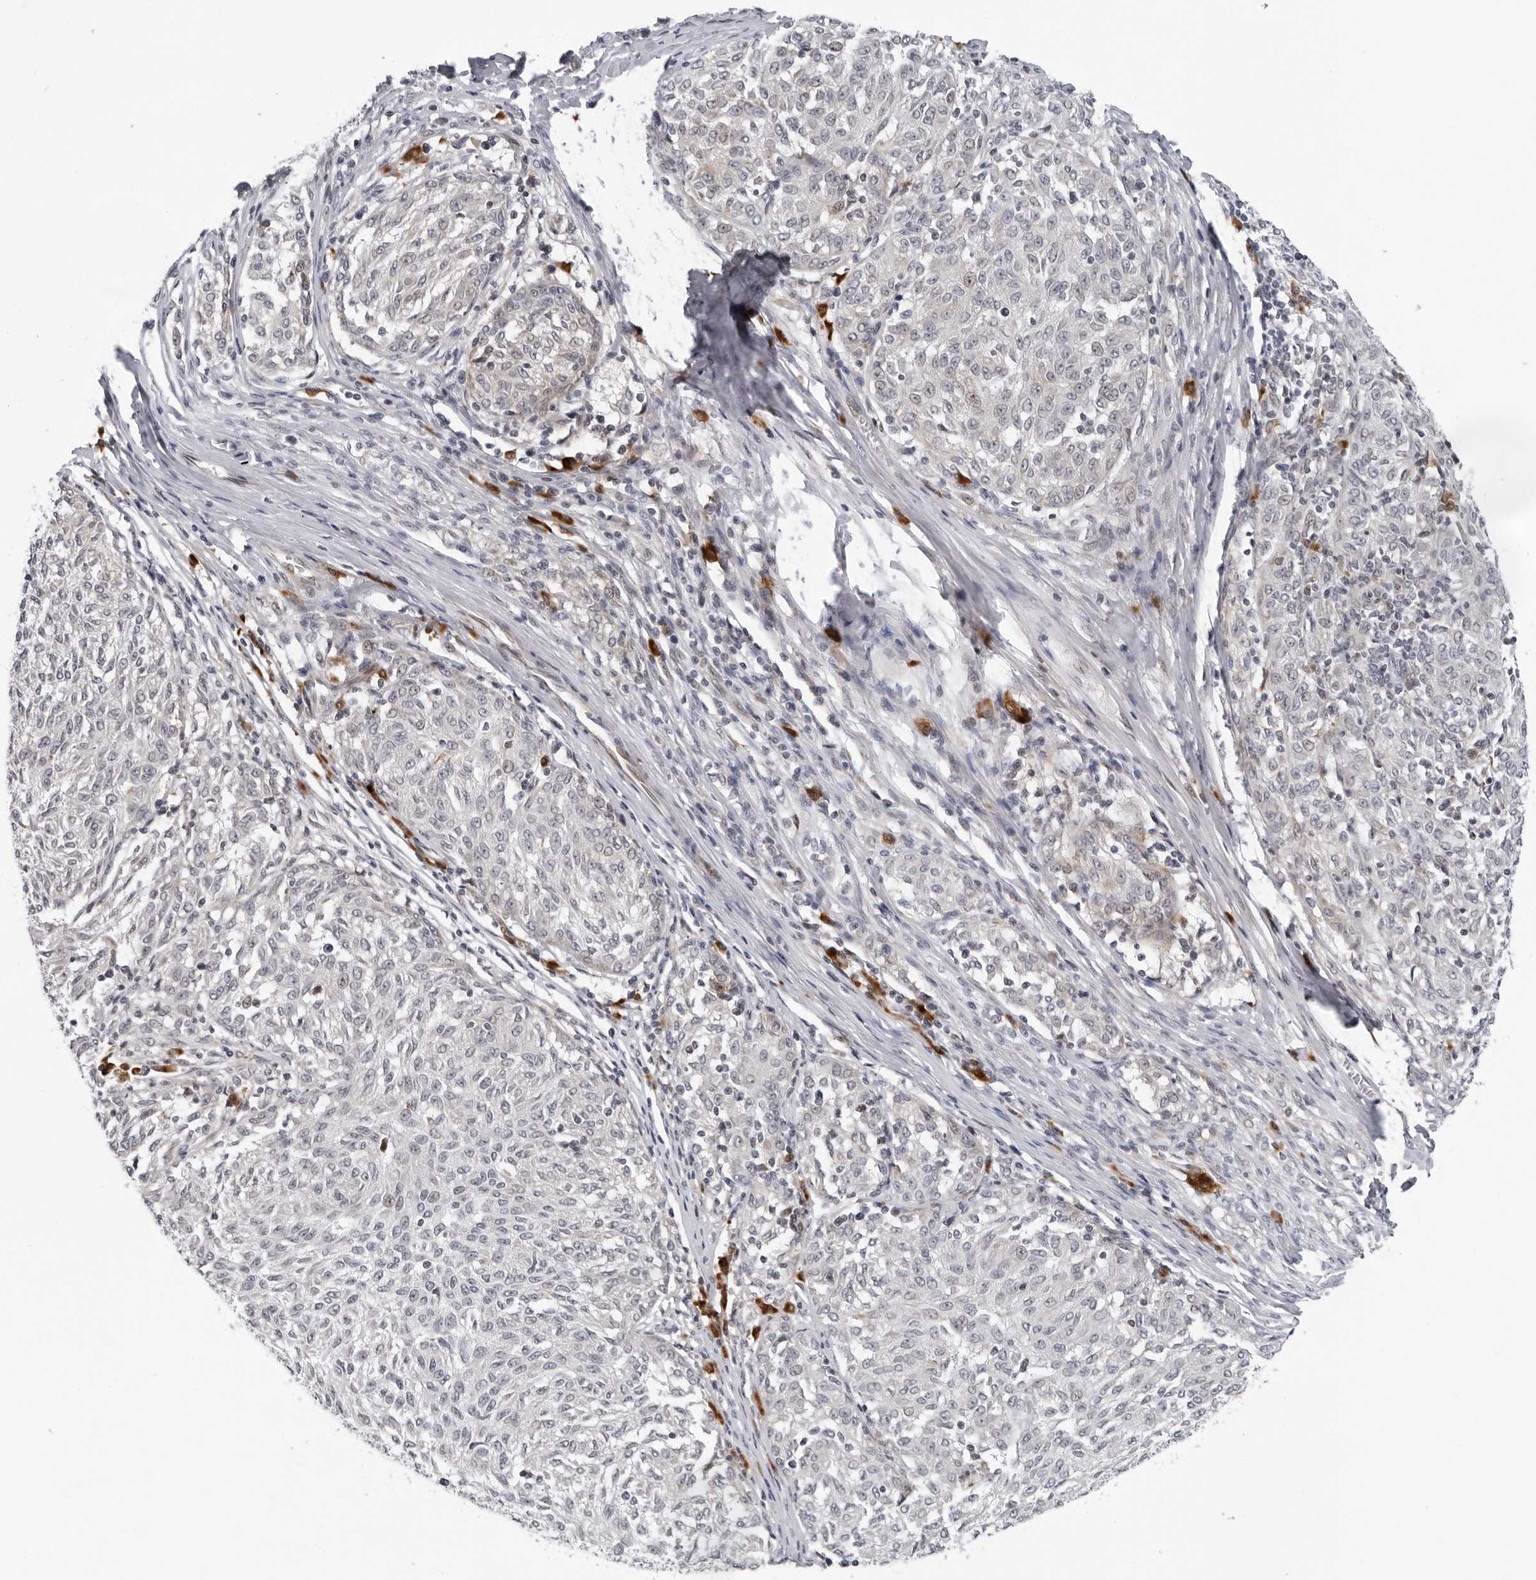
{"staining": {"intensity": "negative", "quantity": "none", "location": "none"}, "tissue": "melanoma", "cell_type": "Tumor cells", "image_type": "cancer", "snomed": [{"axis": "morphology", "description": "Malignant melanoma, NOS"}, {"axis": "topography", "description": "Skin"}], "caption": "Tumor cells are negative for protein expression in human melanoma.", "gene": "PIP4K2C", "patient": {"sex": "female", "age": 72}}